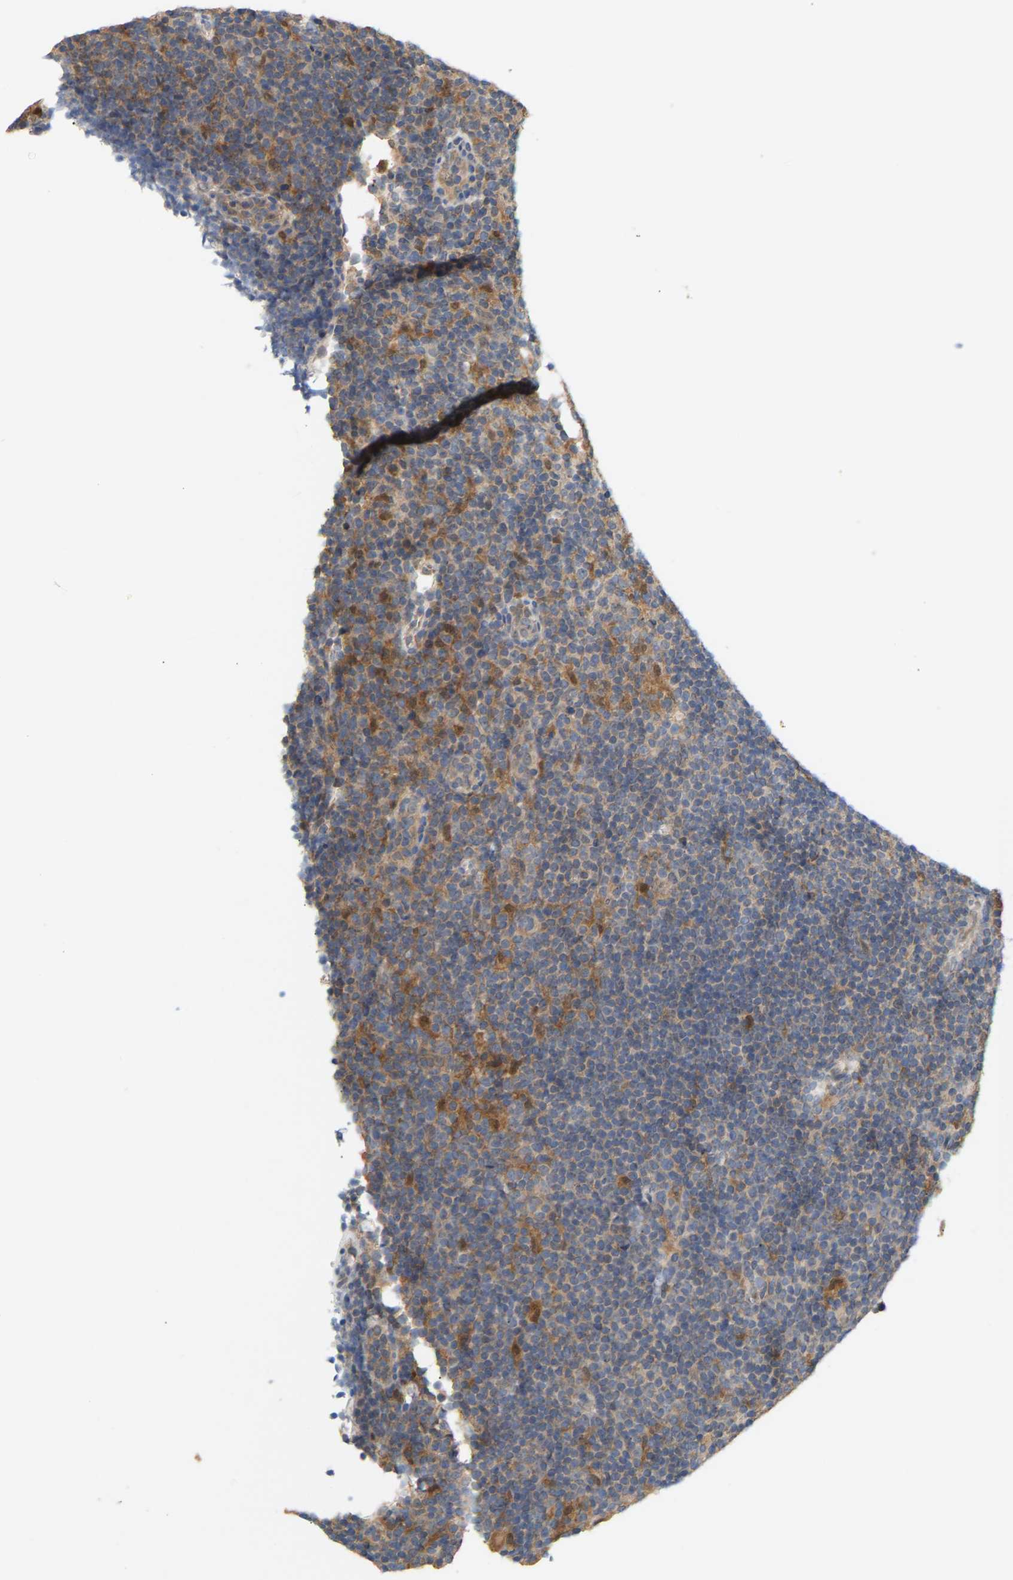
{"staining": {"intensity": "moderate", "quantity": "25%-75%", "location": "cytoplasmic/membranous"}, "tissue": "lymphoma", "cell_type": "Tumor cells", "image_type": "cancer", "snomed": [{"axis": "morphology", "description": "Hodgkin's disease, NOS"}, {"axis": "topography", "description": "Lymph node"}], "caption": "A medium amount of moderate cytoplasmic/membranous staining is appreciated in approximately 25%-75% of tumor cells in Hodgkin's disease tissue.", "gene": "TPMT", "patient": {"sex": "female", "age": 57}}